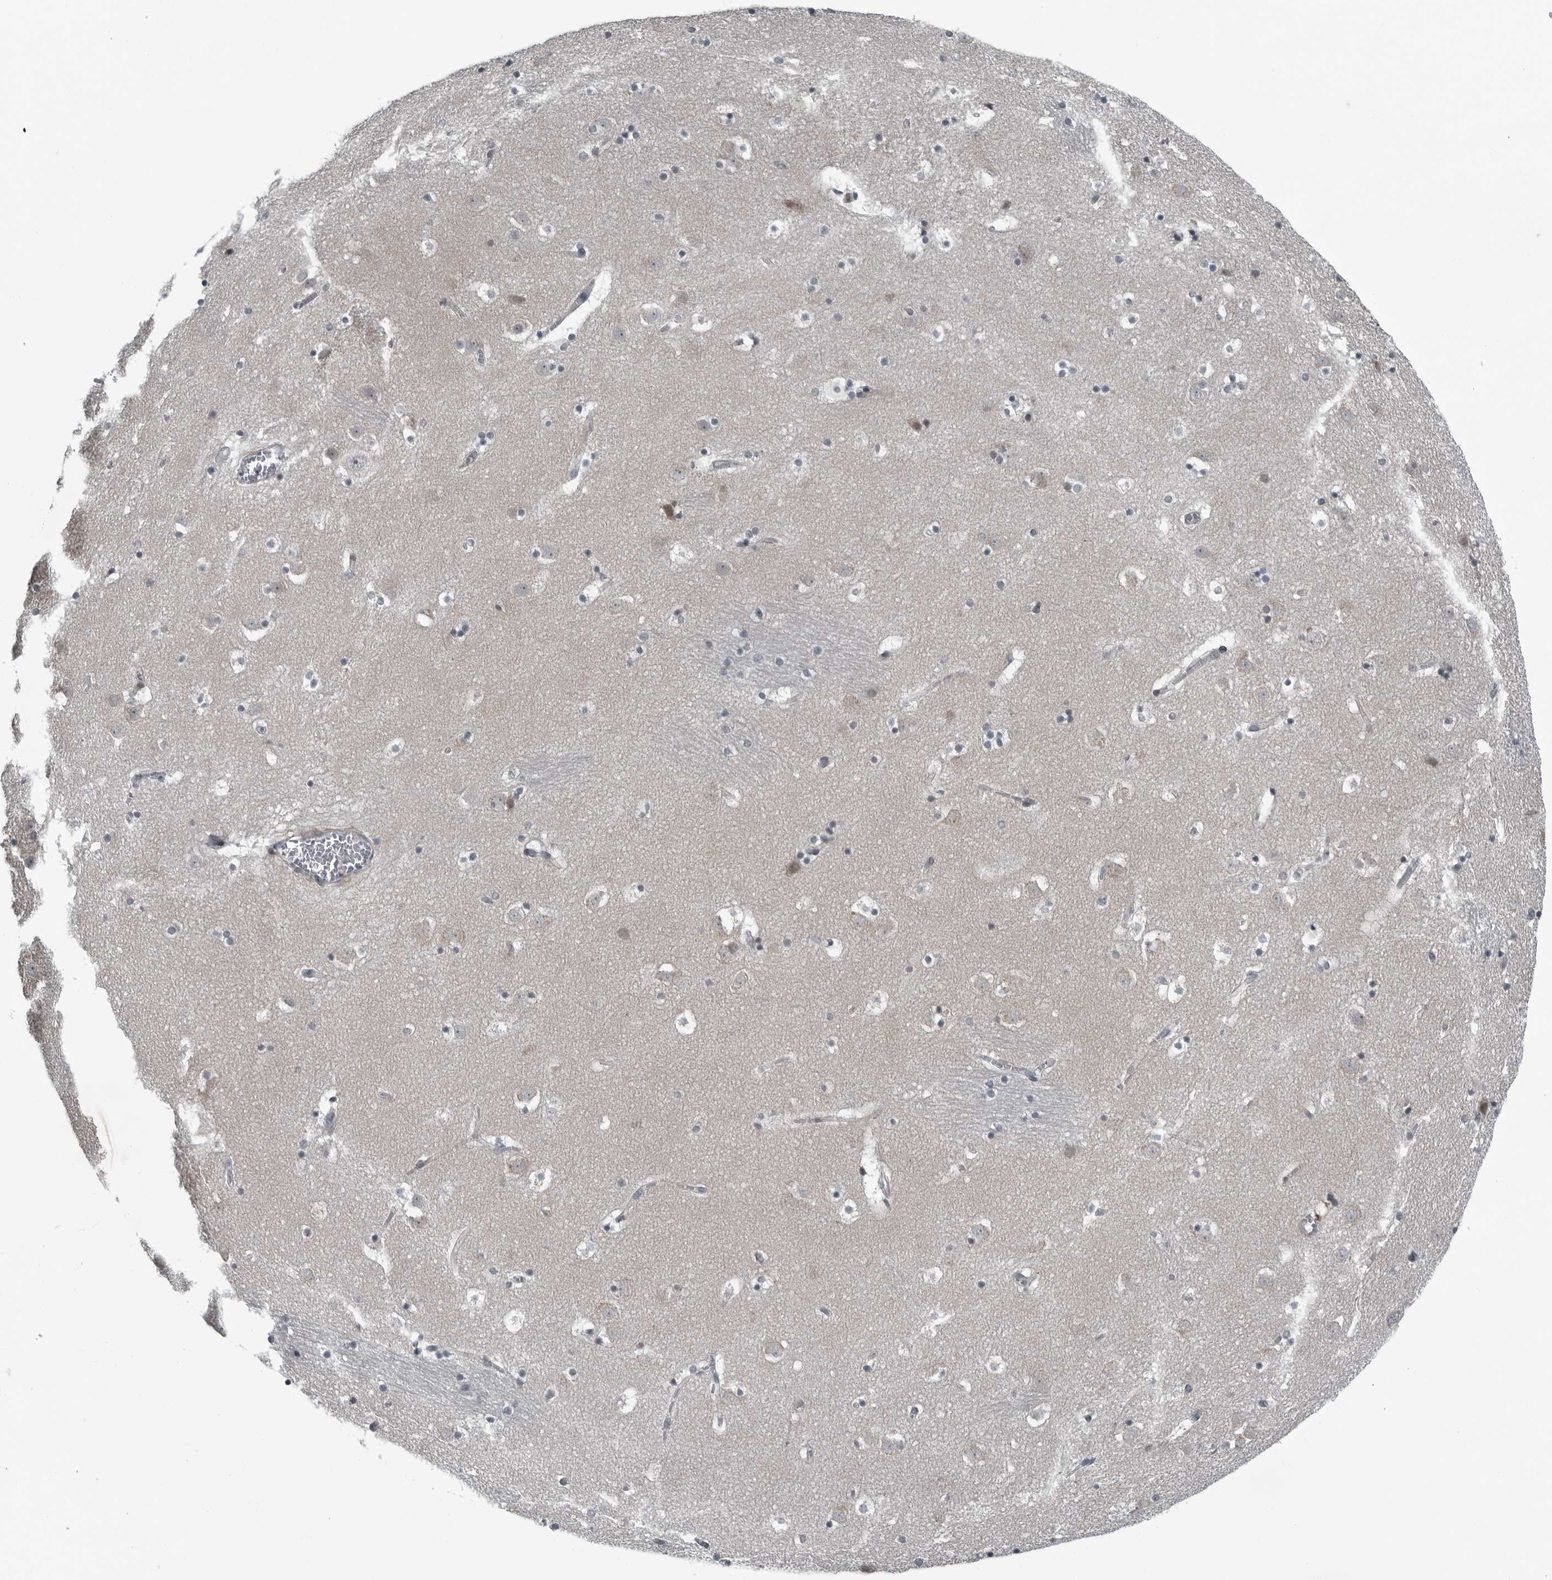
{"staining": {"intensity": "negative", "quantity": "none", "location": "none"}, "tissue": "caudate", "cell_type": "Glial cells", "image_type": "normal", "snomed": [{"axis": "morphology", "description": "Normal tissue, NOS"}, {"axis": "topography", "description": "Lateral ventricle wall"}], "caption": "IHC of unremarkable caudate exhibits no positivity in glial cells.", "gene": "DNAAF11", "patient": {"sex": "male", "age": 45}}